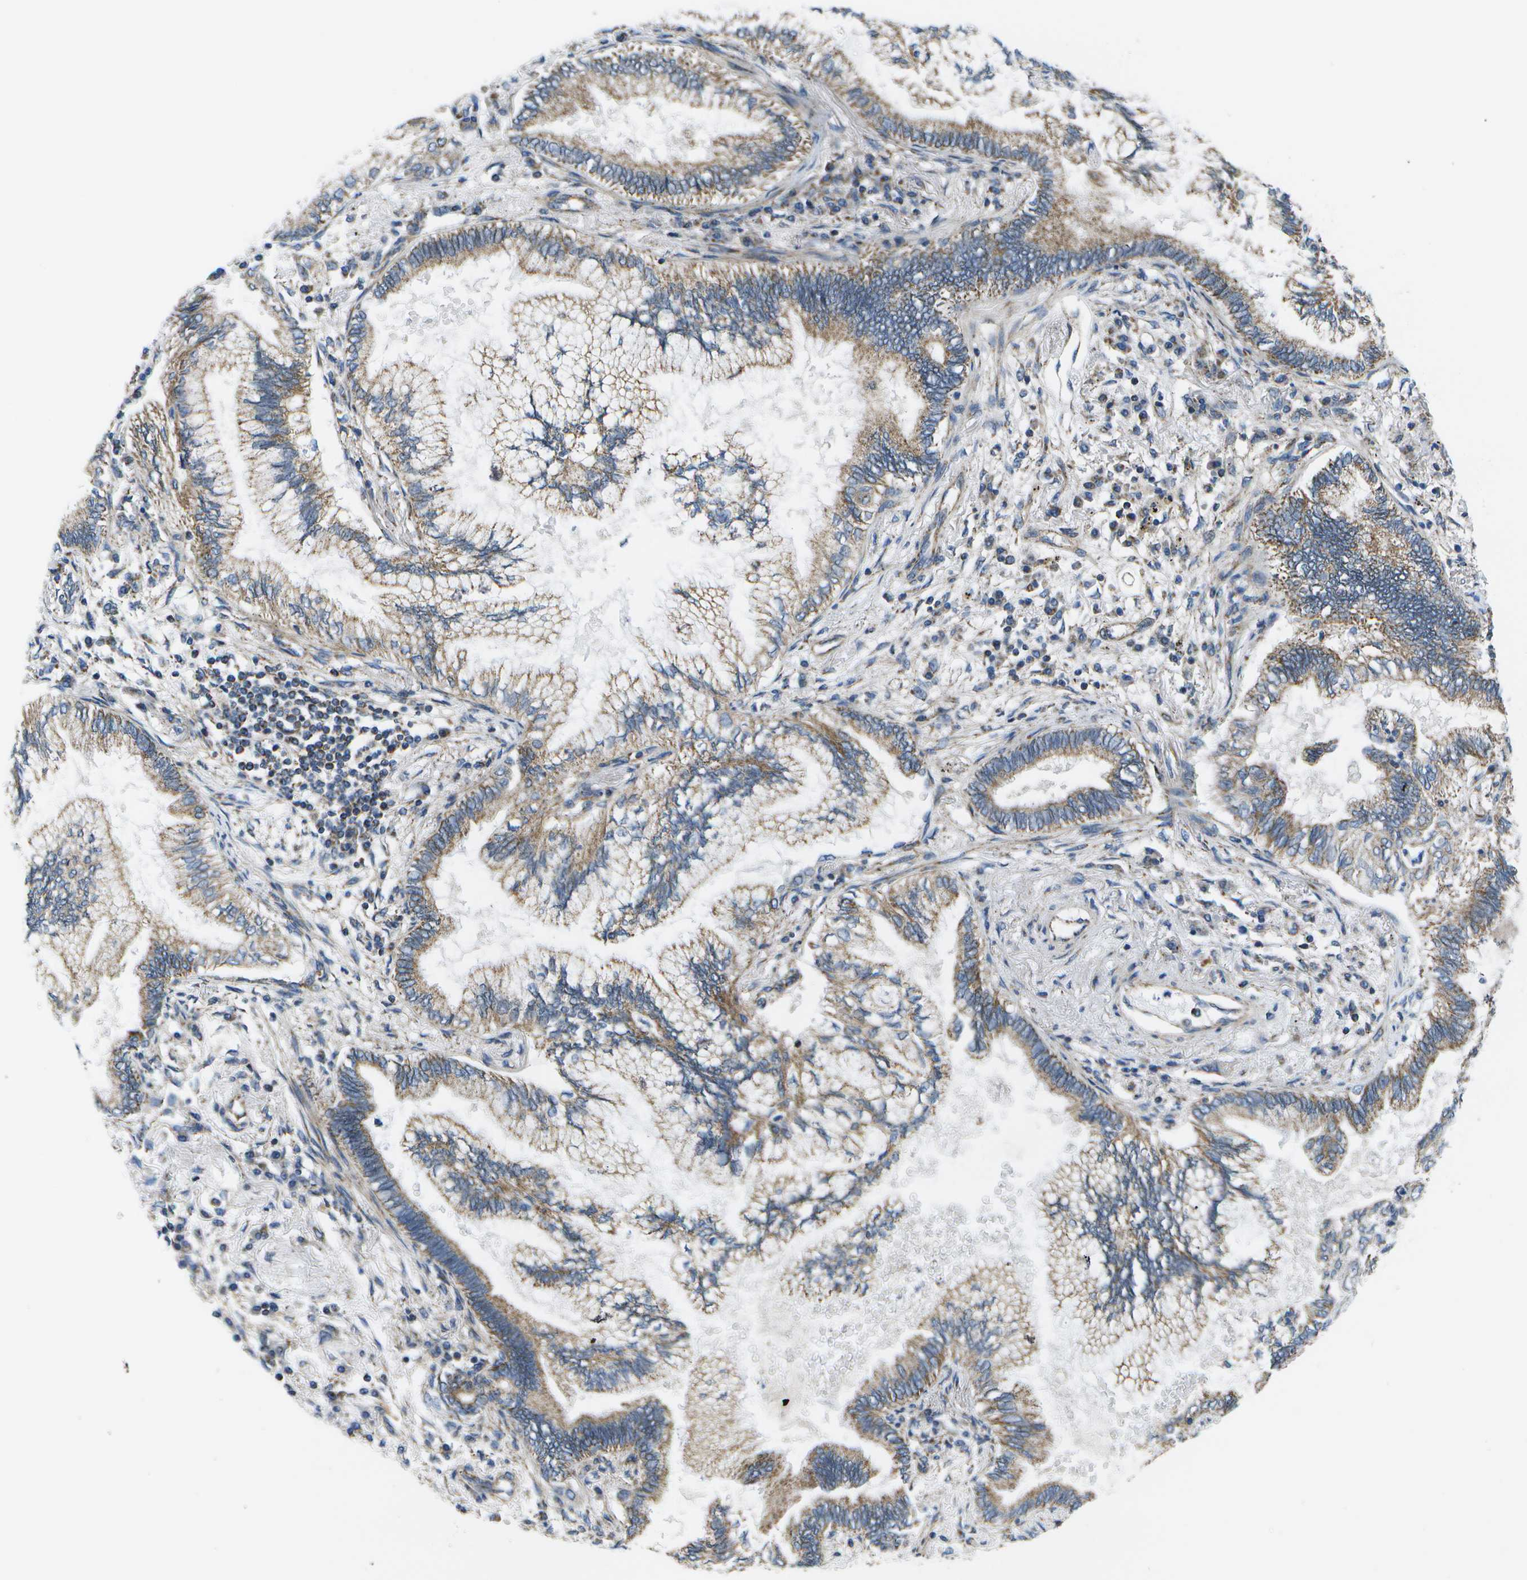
{"staining": {"intensity": "weak", "quantity": ">75%", "location": "cytoplasmic/membranous"}, "tissue": "lung cancer", "cell_type": "Tumor cells", "image_type": "cancer", "snomed": [{"axis": "morphology", "description": "Normal tissue, NOS"}, {"axis": "morphology", "description": "Adenocarcinoma, NOS"}, {"axis": "topography", "description": "Bronchus"}, {"axis": "topography", "description": "Lung"}], "caption": "Lung cancer (adenocarcinoma) stained with DAB (3,3'-diaminobenzidine) immunohistochemistry (IHC) exhibits low levels of weak cytoplasmic/membranous expression in about >75% of tumor cells.", "gene": "MVK", "patient": {"sex": "female", "age": 70}}